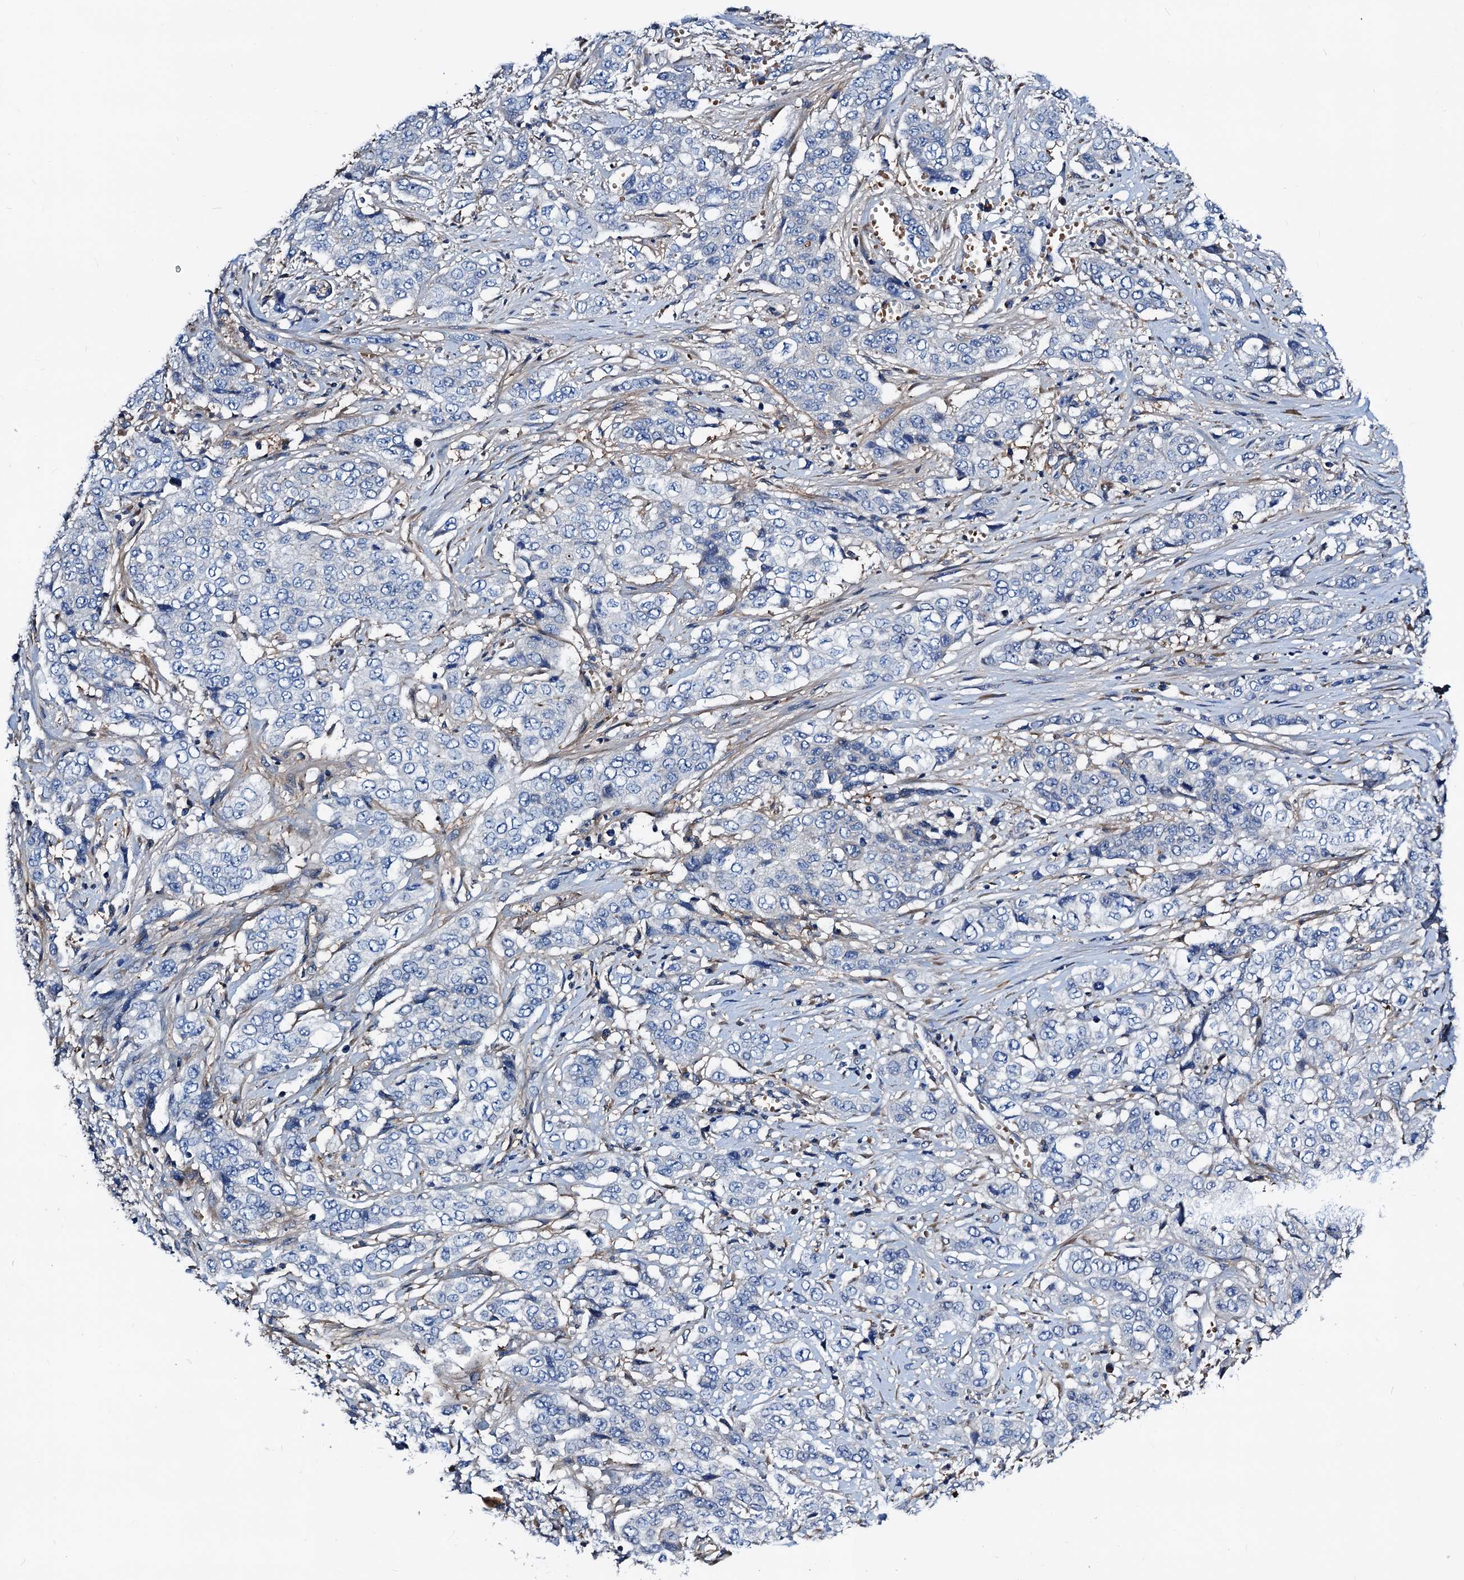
{"staining": {"intensity": "negative", "quantity": "none", "location": "none"}, "tissue": "stomach cancer", "cell_type": "Tumor cells", "image_type": "cancer", "snomed": [{"axis": "morphology", "description": "Adenocarcinoma, NOS"}, {"axis": "topography", "description": "Stomach, upper"}], "caption": "DAB (3,3'-diaminobenzidine) immunohistochemical staining of human stomach cancer (adenocarcinoma) exhibits no significant positivity in tumor cells. (Brightfield microscopy of DAB immunohistochemistry (IHC) at high magnification).", "gene": "GCOM1", "patient": {"sex": "male", "age": 62}}